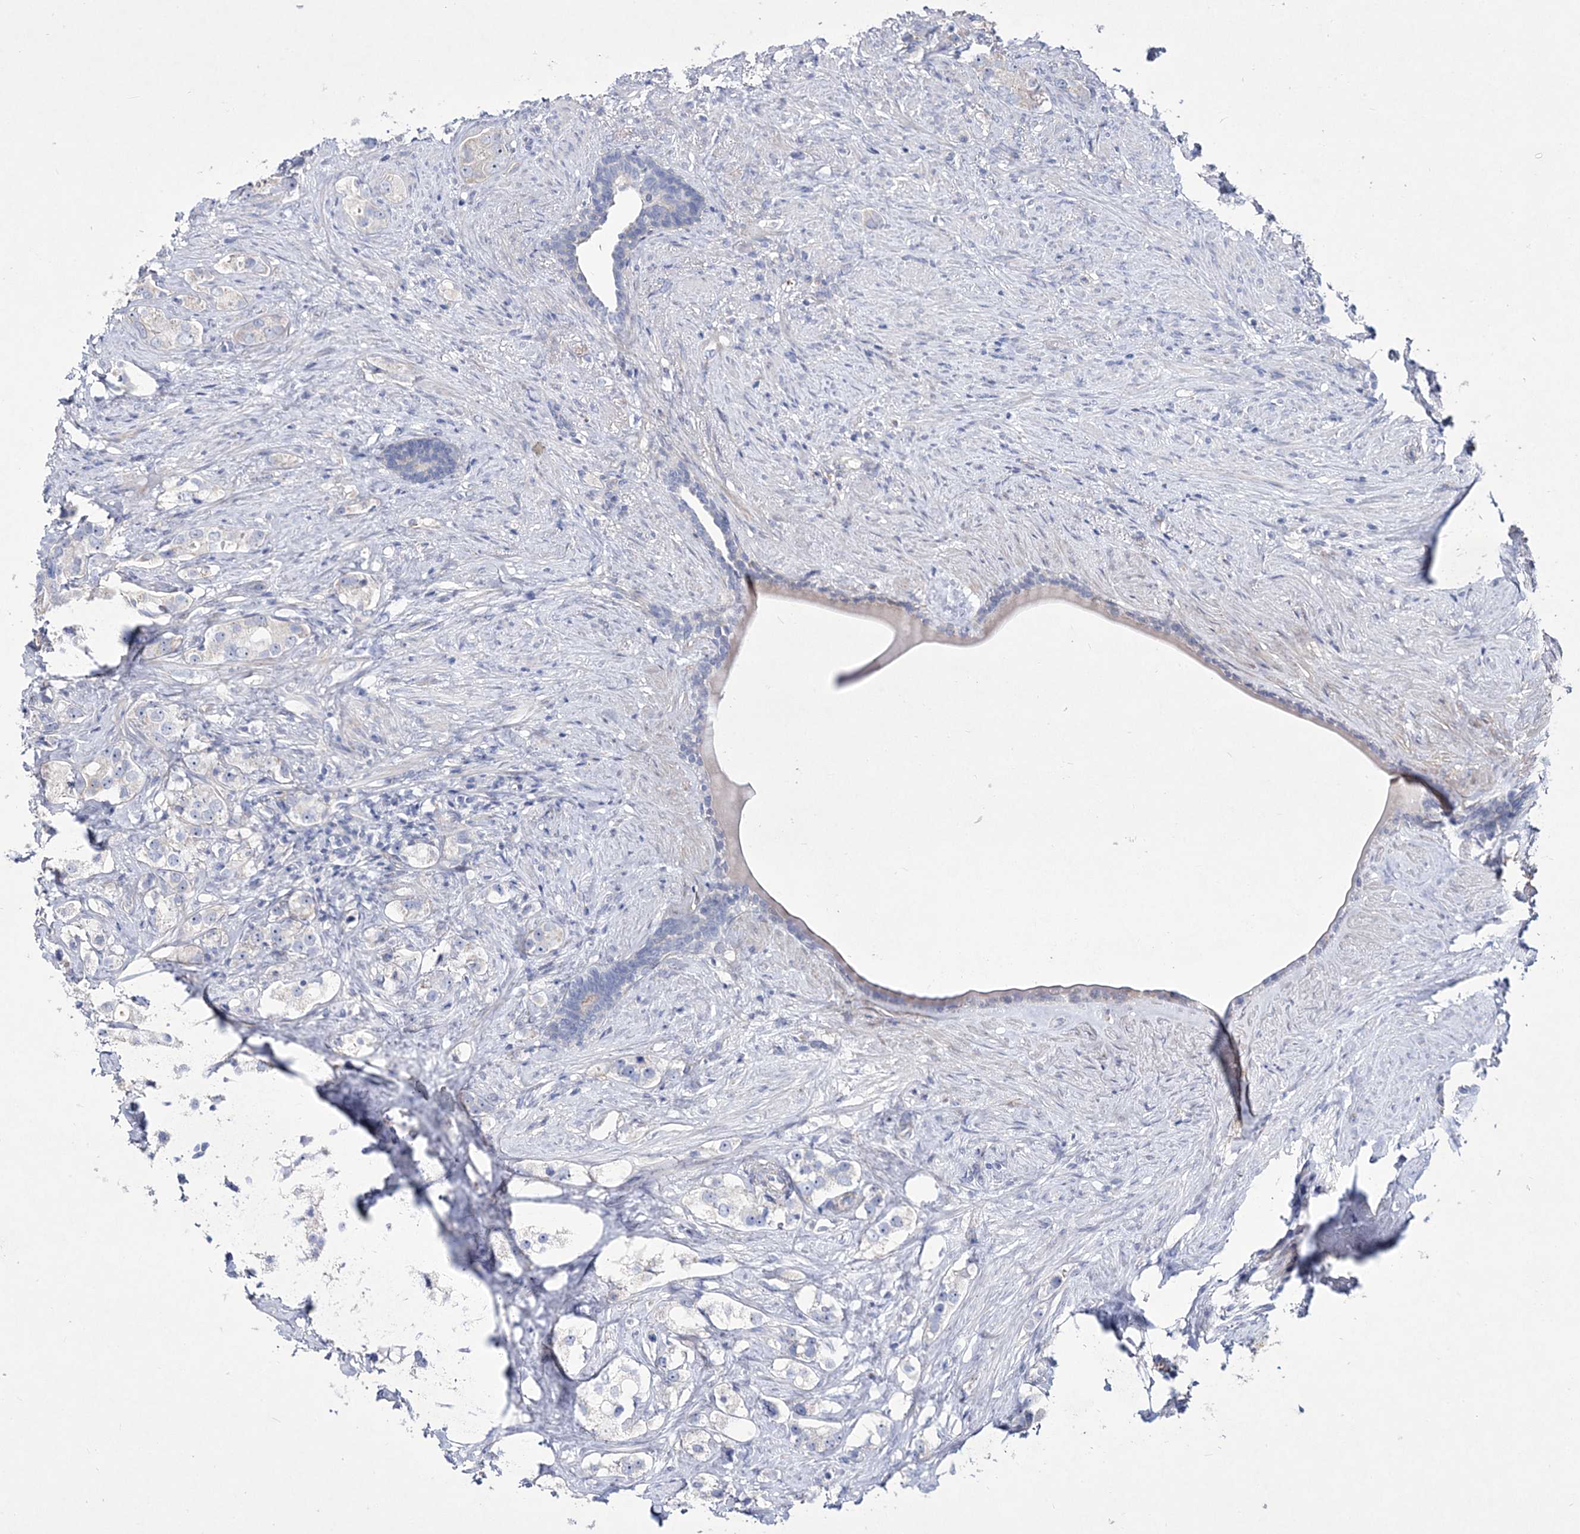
{"staining": {"intensity": "negative", "quantity": "none", "location": "none"}, "tissue": "prostate cancer", "cell_type": "Tumor cells", "image_type": "cancer", "snomed": [{"axis": "morphology", "description": "Adenocarcinoma, High grade"}, {"axis": "topography", "description": "Prostate"}], "caption": "Protein analysis of prostate cancer shows no significant expression in tumor cells.", "gene": "ANO1", "patient": {"sex": "male", "age": 63}}